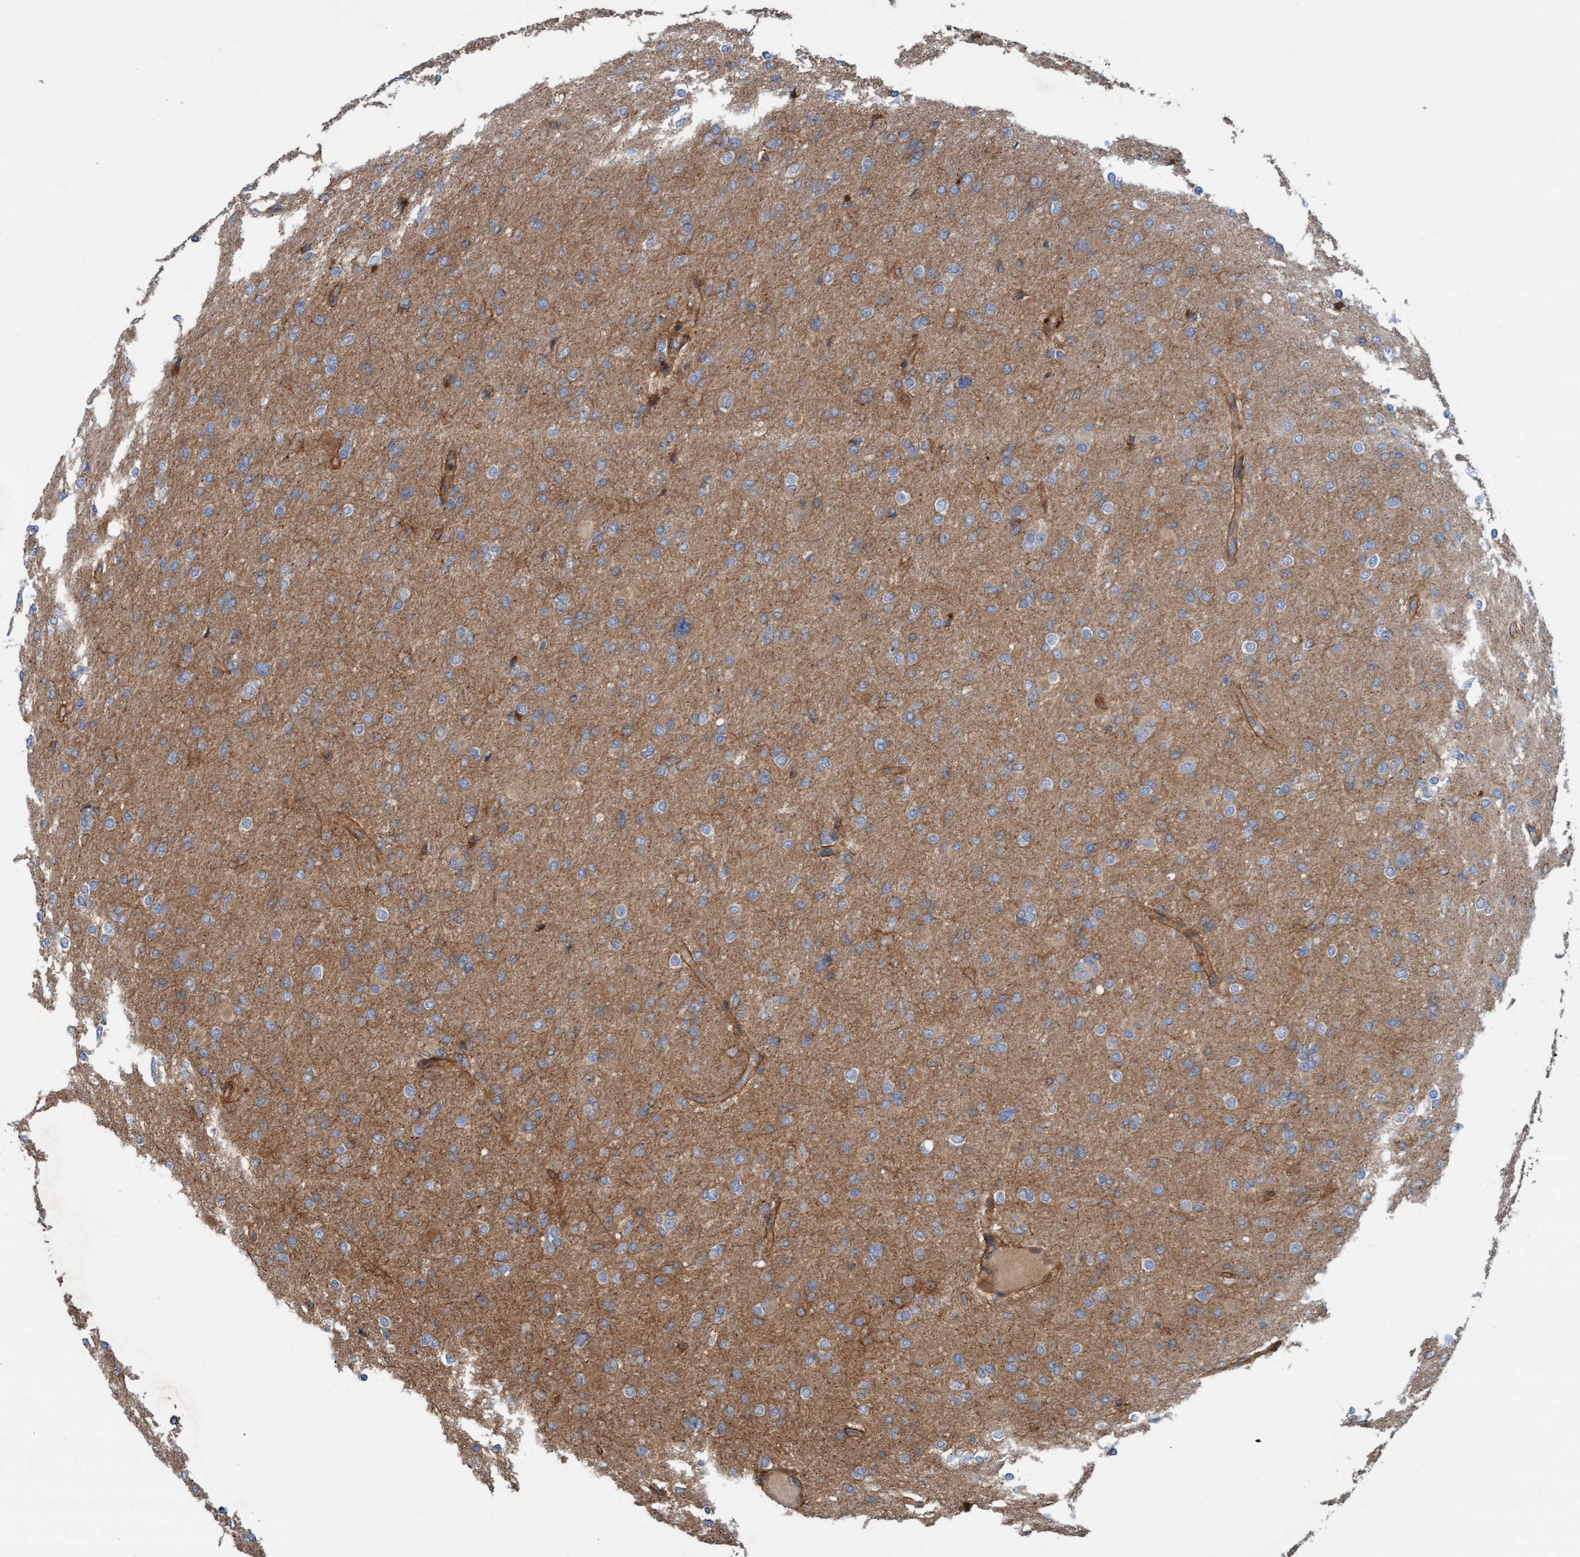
{"staining": {"intensity": "weak", "quantity": "25%-75%", "location": "cytoplasmic/membranous"}, "tissue": "glioma", "cell_type": "Tumor cells", "image_type": "cancer", "snomed": [{"axis": "morphology", "description": "Glioma, malignant, High grade"}, {"axis": "topography", "description": "Cerebral cortex"}], "caption": "Immunohistochemistry (IHC) of glioma exhibits low levels of weak cytoplasmic/membranous staining in about 25%-75% of tumor cells.", "gene": "ERAL1", "patient": {"sex": "female", "age": 36}}